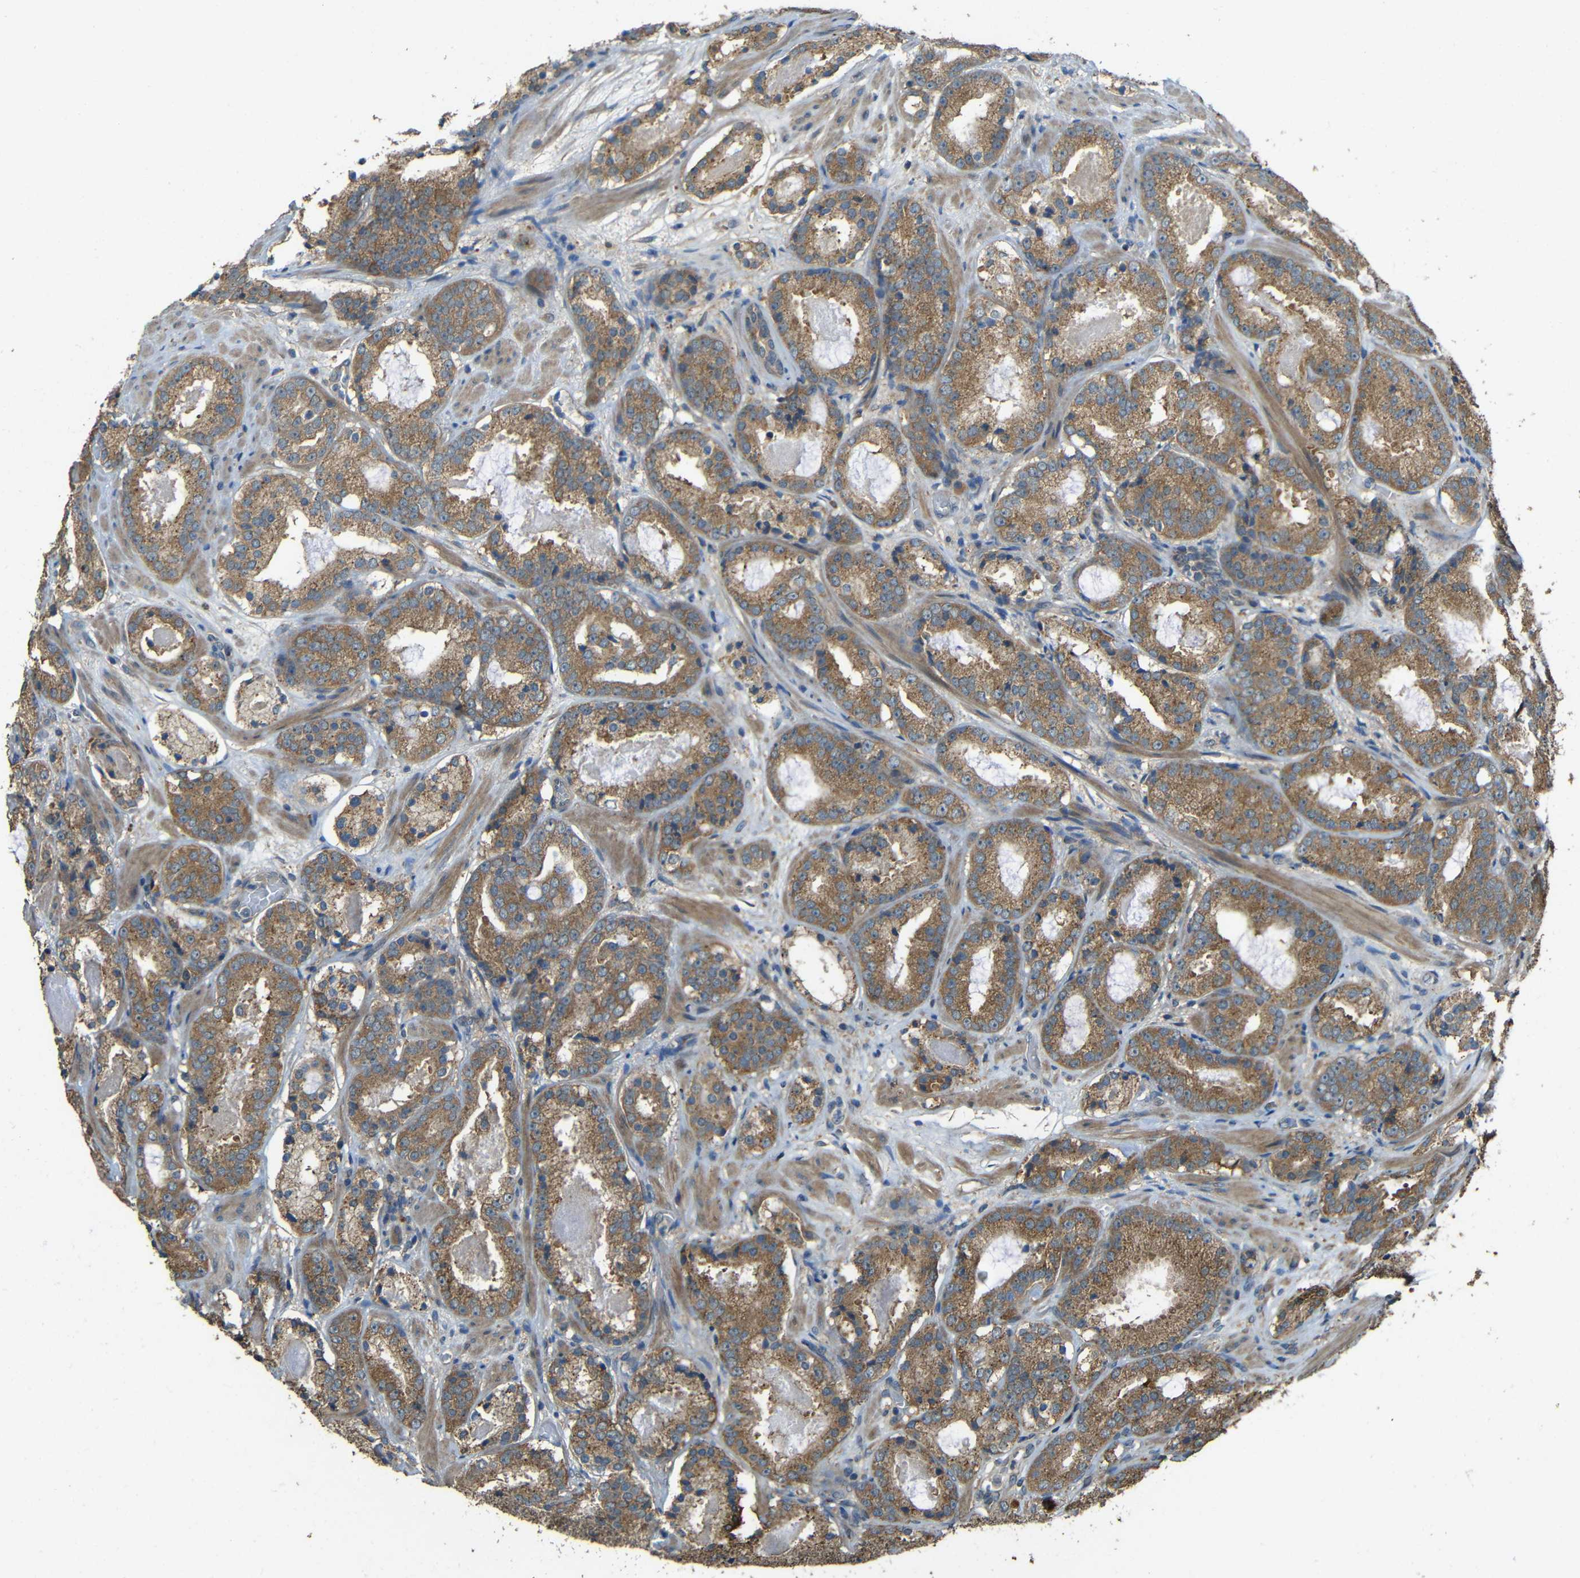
{"staining": {"intensity": "moderate", "quantity": ">75%", "location": "cytoplasmic/membranous"}, "tissue": "prostate cancer", "cell_type": "Tumor cells", "image_type": "cancer", "snomed": [{"axis": "morphology", "description": "Adenocarcinoma, Low grade"}, {"axis": "topography", "description": "Prostate"}], "caption": "Immunohistochemical staining of human adenocarcinoma (low-grade) (prostate) displays moderate cytoplasmic/membranous protein positivity in approximately >75% of tumor cells.", "gene": "ACACA", "patient": {"sex": "male", "age": 69}}